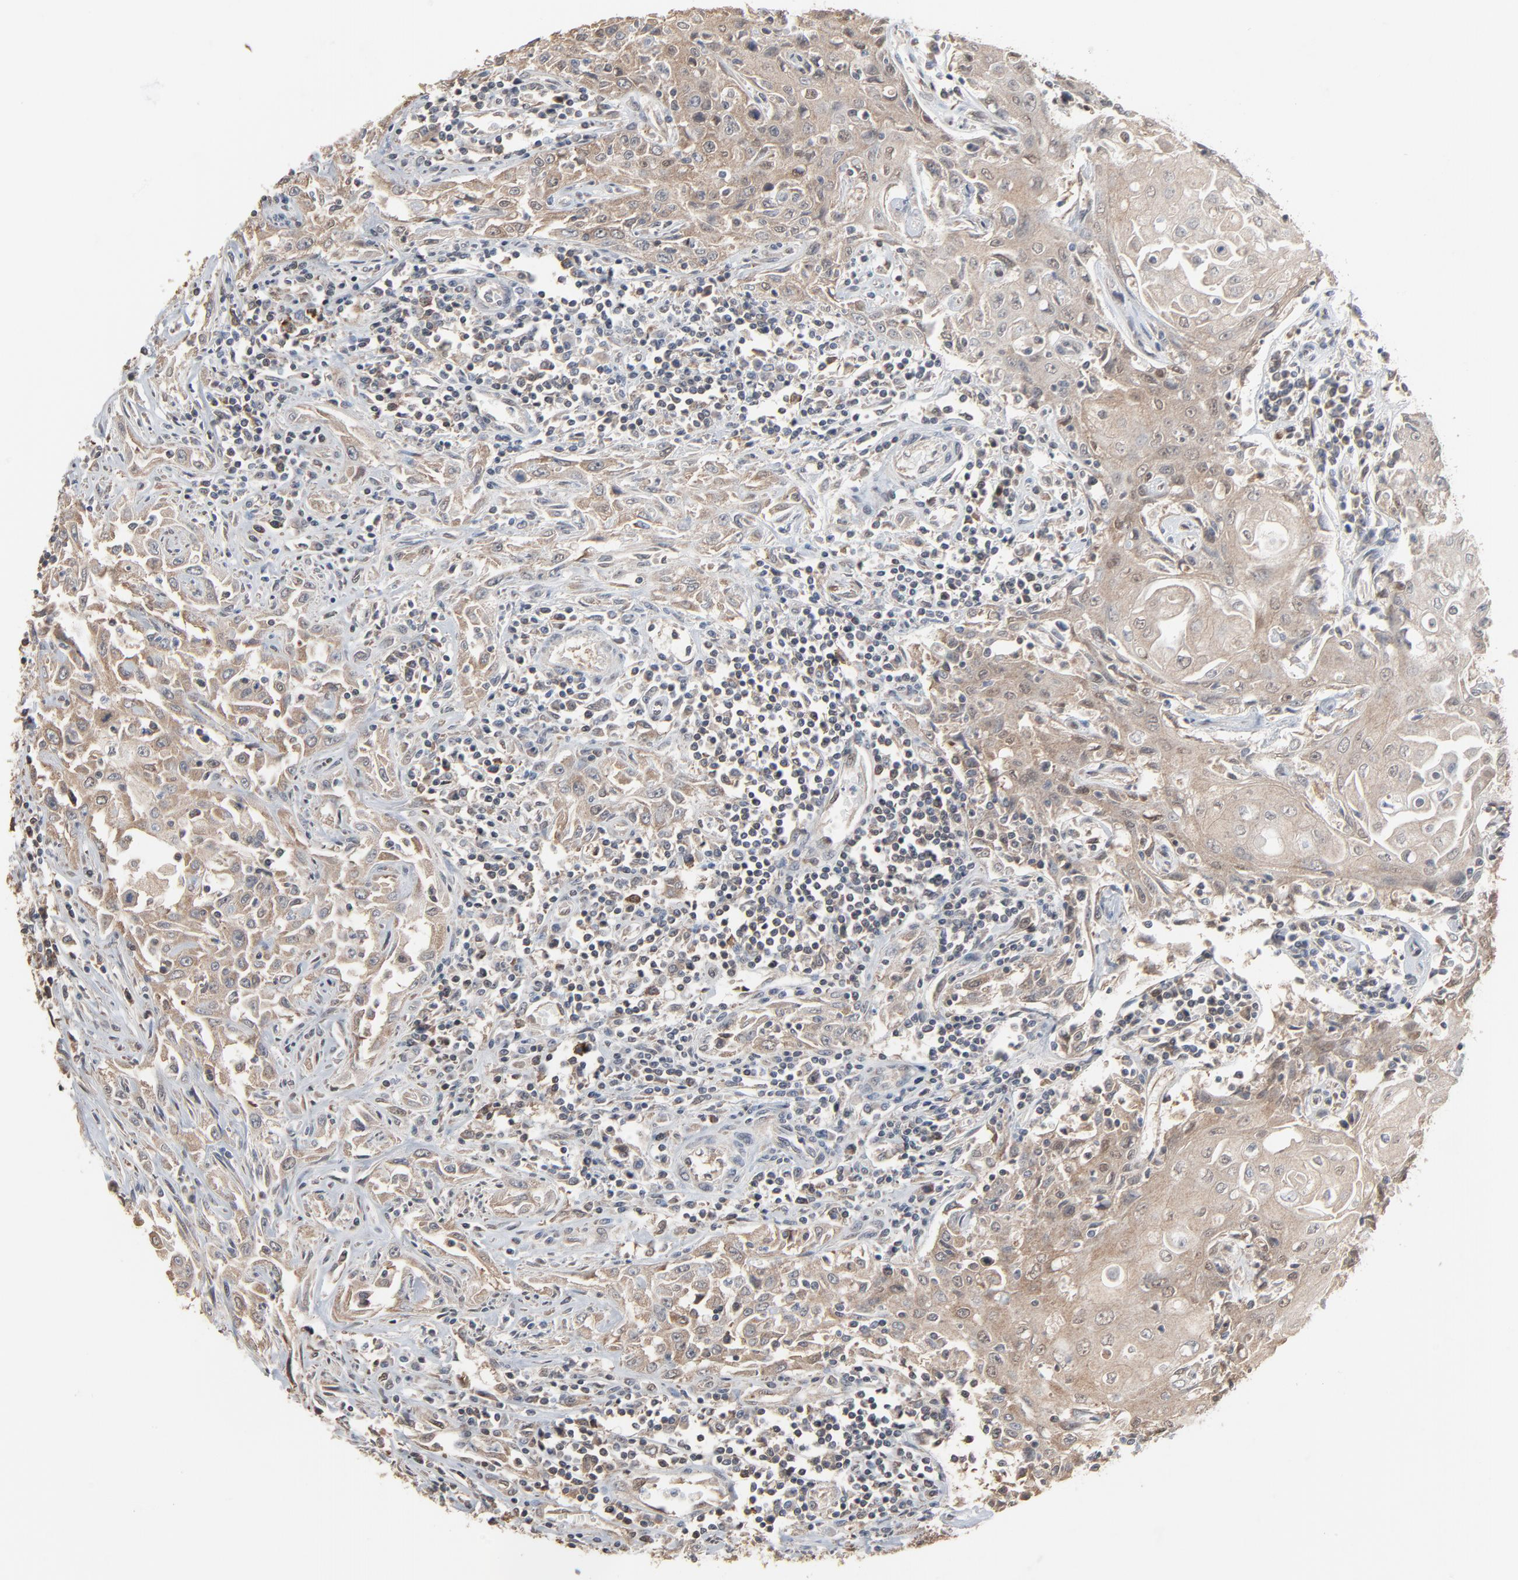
{"staining": {"intensity": "weak", "quantity": ">75%", "location": "cytoplasmic/membranous"}, "tissue": "head and neck cancer", "cell_type": "Tumor cells", "image_type": "cancer", "snomed": [{"axis": "morphology", "description": "Squamous cell carcinoma, NOS"}, {"axis": "topography", "description": "Oral tissue"}, {"axis": "topography", "description": "Head-Neck"}], "caption": "Weak cytoplasmic/membranous staining is identified in about >75% of tumor cells in squamous cell carcinoma (head and neck).", "gene": "CCT5", "patient": {"sex": "female", "age": 76}}